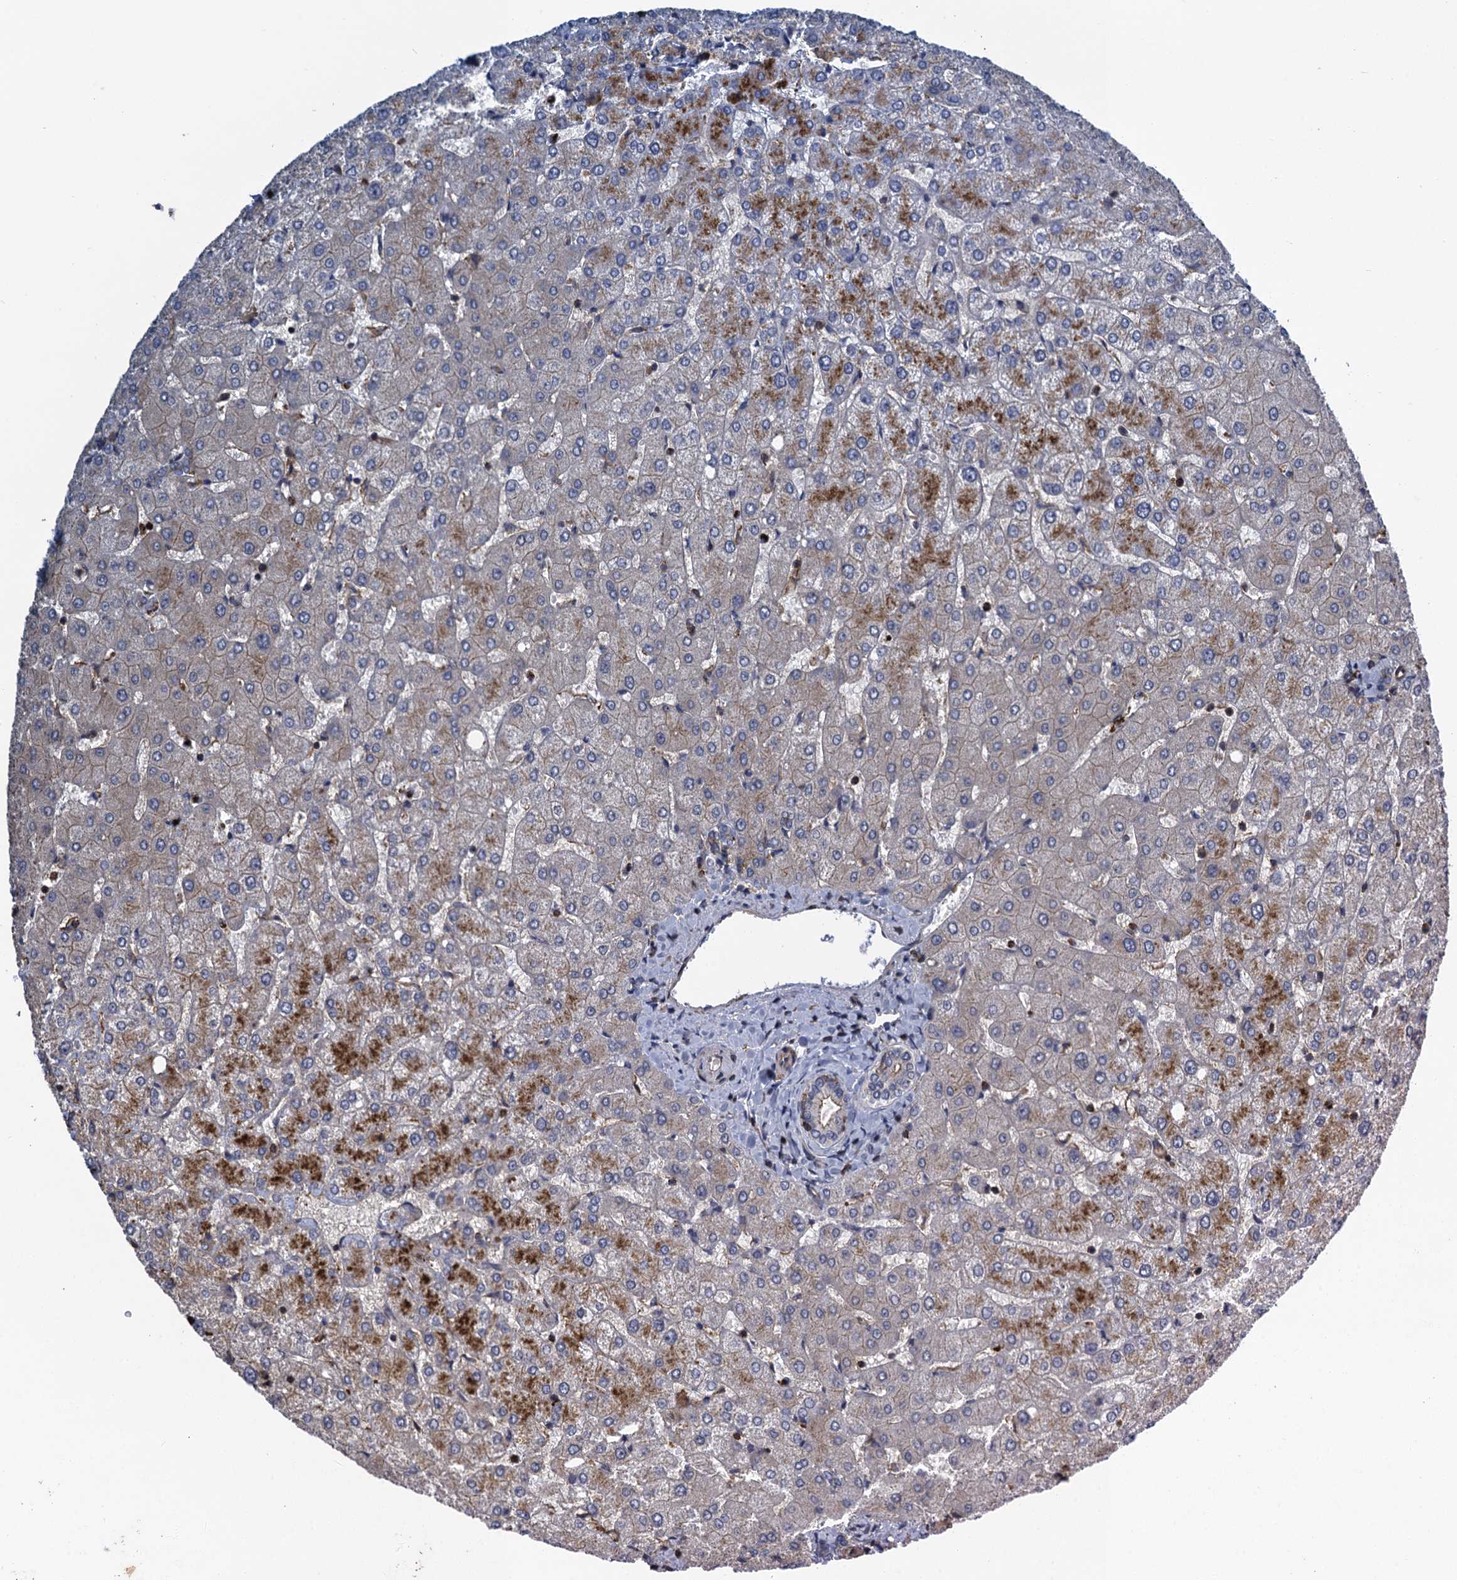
{"staining": {"intensity": "weak", "quantity": "25%-75%", "location": "cytoplasmic/membranous"}, "tissue": "liver", "cell_type": "Cholangiocytes", "image_type": "normal", "snomed": [{"axis": "morphology", "description": "Normal tissue, NOS"}, {"axis": "topography", "description": "Liver"}], "caption": "Liver stained with DAB (3,3'-diaminobenzidine) immunohistochemistry (IHC) reveals low levels of weak cytoplasmic/membranous positivity in about 25%-75% of cholangiocytes. (DAB (3,3'-diaminobenzidine) IHC, brown staining for protein, blue staining for nuclei).", "gene": "PROSER2", "patient": {"sex": "female", "age": 54}}